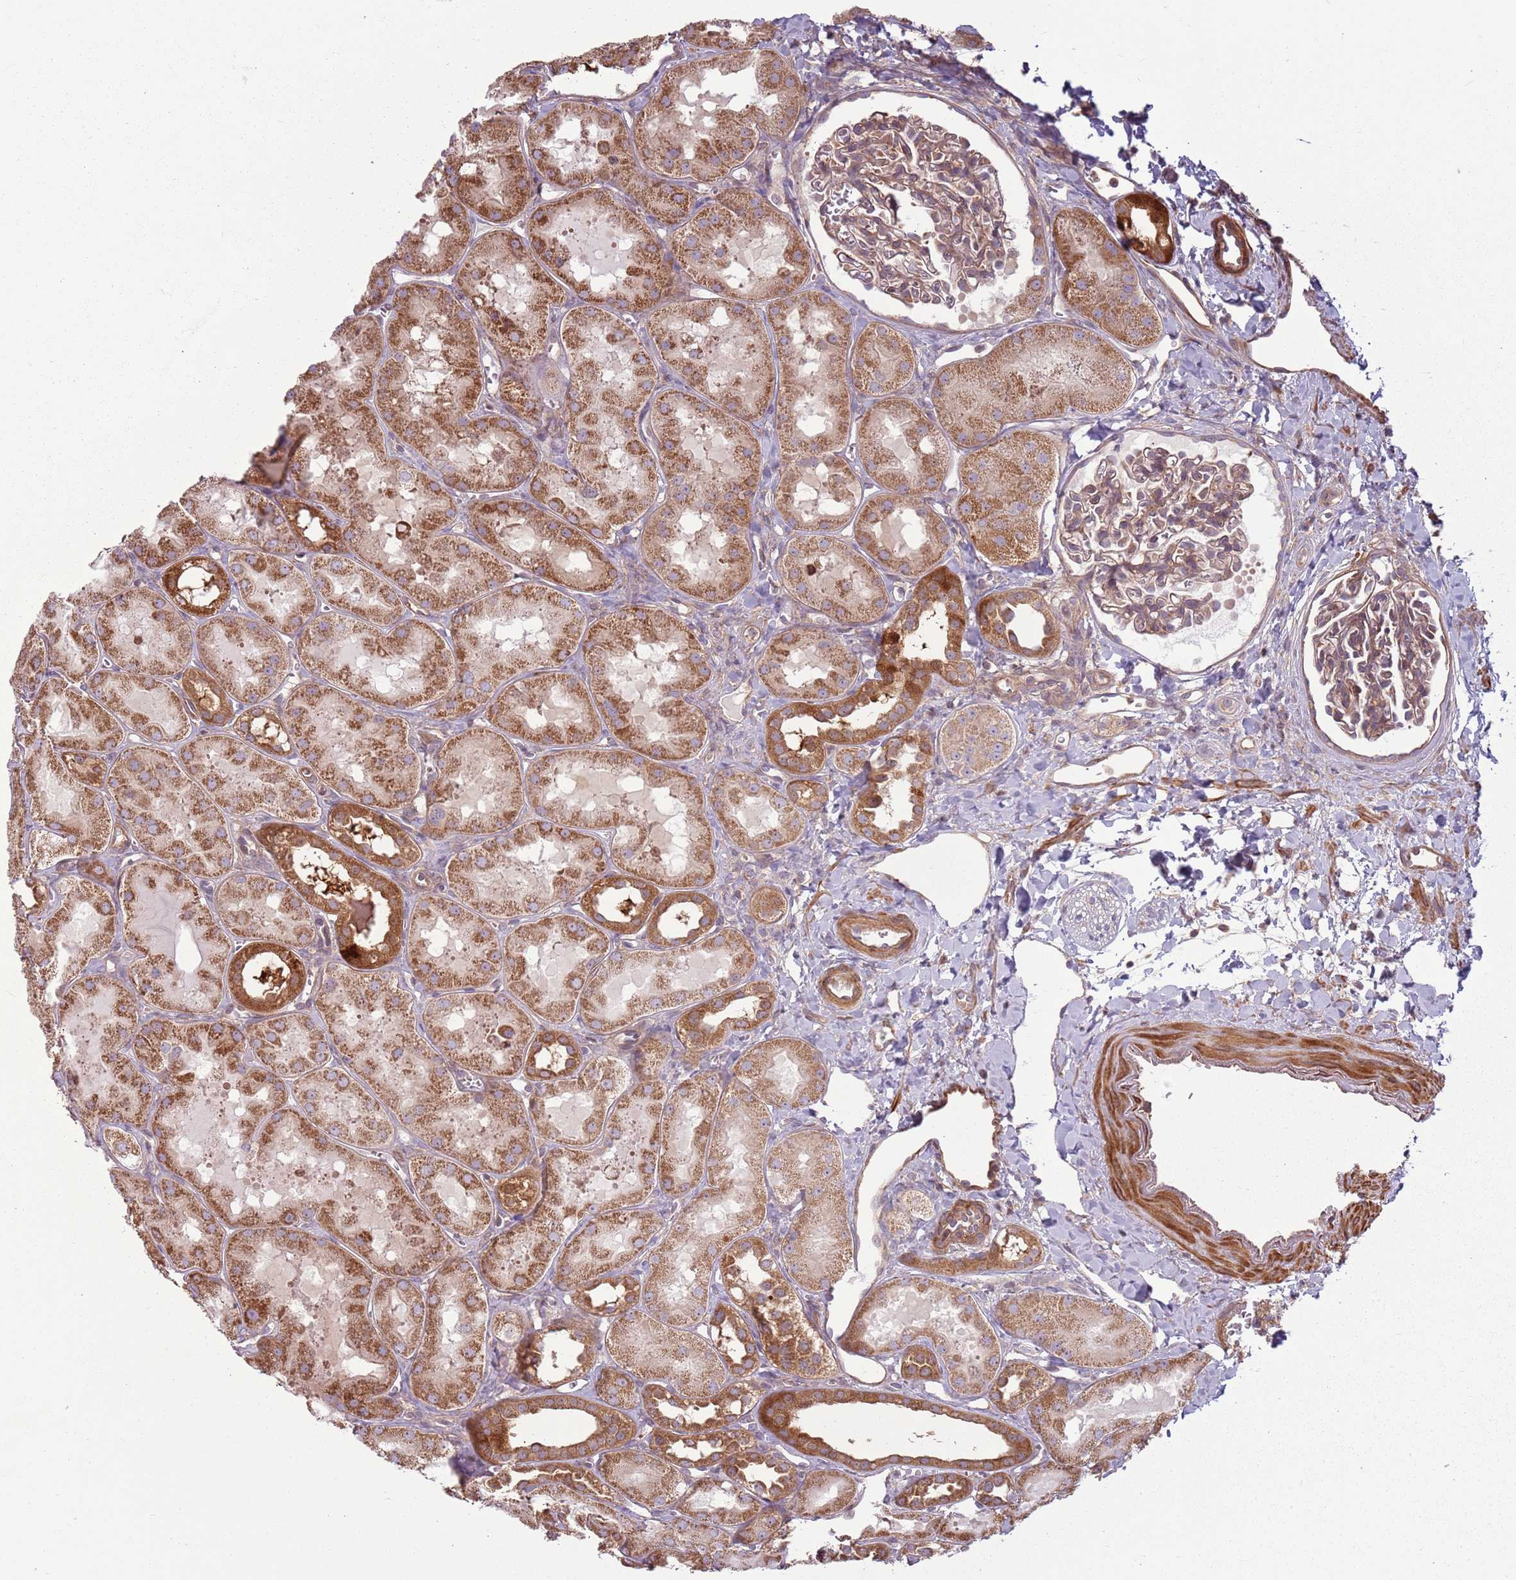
{"staining": {"intensity": "moderate", "quantity": "25%-75%", "location": "cytoplasmic/membranous"}, "tissue": "kidney", "cell_type": "Cells in glomeruli", "image_type": "normal", "snomed": [{"axis": "morphology", "description": "Normal tissue, NOS"}, {"axis": "topography", "description": "Kidney"}, {"axis": "topography", "description": "Urinary bladder"}], "caption": "Immunohistochemical staining of normal human kidney shows moderate cytoplasmic/membranous protein positivity in about 25%-75% of cells in glomeruli. The staining was performed using DAB (3,3'-diaminobenzidine), with brown indicating positive protein expression. Nuclei are stained blue with hematoxylin.", "gene": "RPL21", "patient": {"sex": "male", "age": 16}}